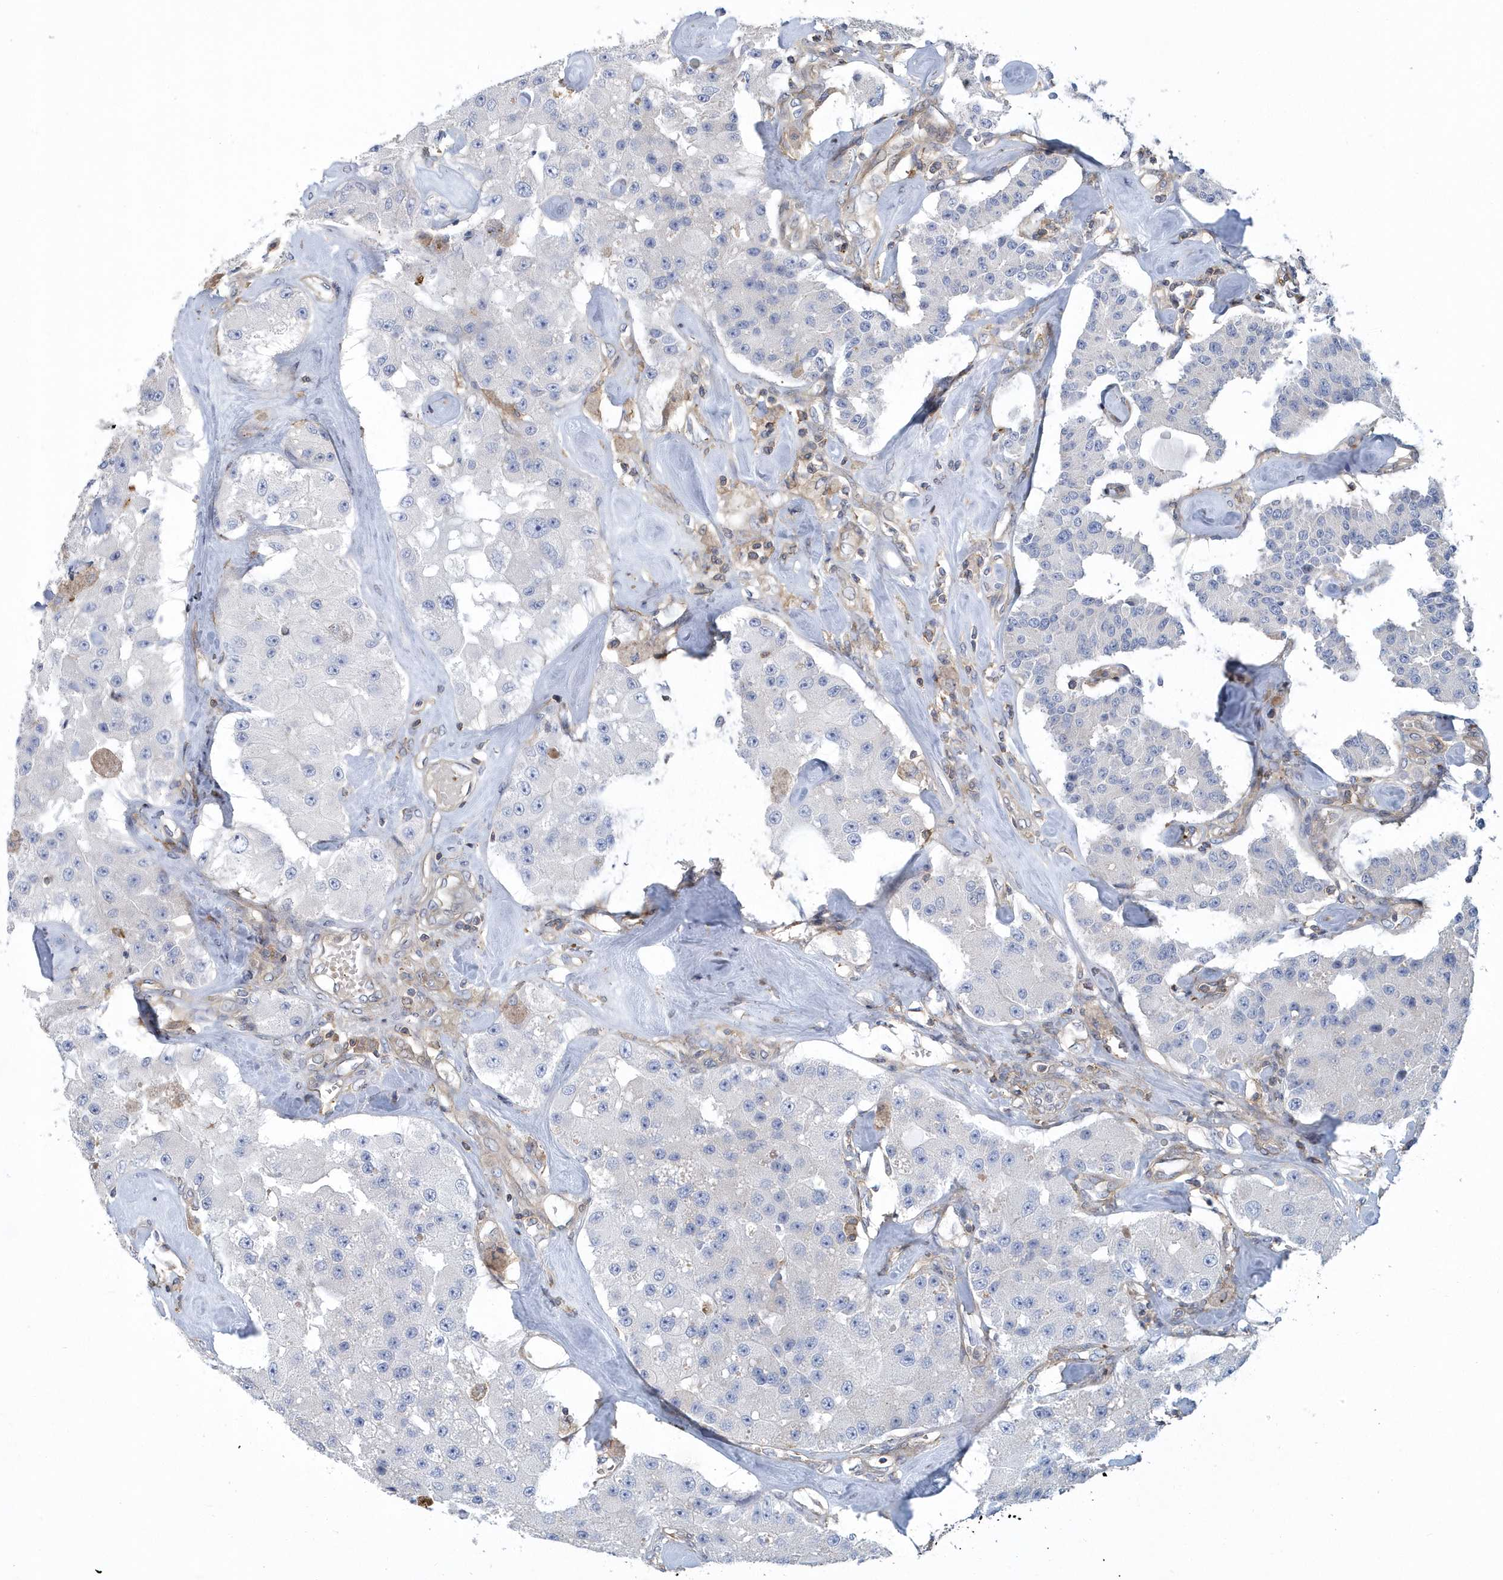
{"staining": {"intensity": "negative", "quantity": "none", "location": "none"}, "tissue": "carcinoid", "cell_type": "Tumor cells", "image_type": "cancer", "snomed": [{"axis": "morphology", "description": "Carcinoid, malignant, NOS"}, {"axis": "topography", "description": "Pancreas"}], "caption": "DAB immunohistochemical staining of carcinoid (malignant) reveals no significant positivity in tumor cells. (Stains: DAB (3,3'-diaminobenzidine) IHC with hematoxylin counter stain, Microscopy: brightfield microscopy at high magnification).", "gene": "ARAP2", "patient": {"sex": "male", "age": 41}}